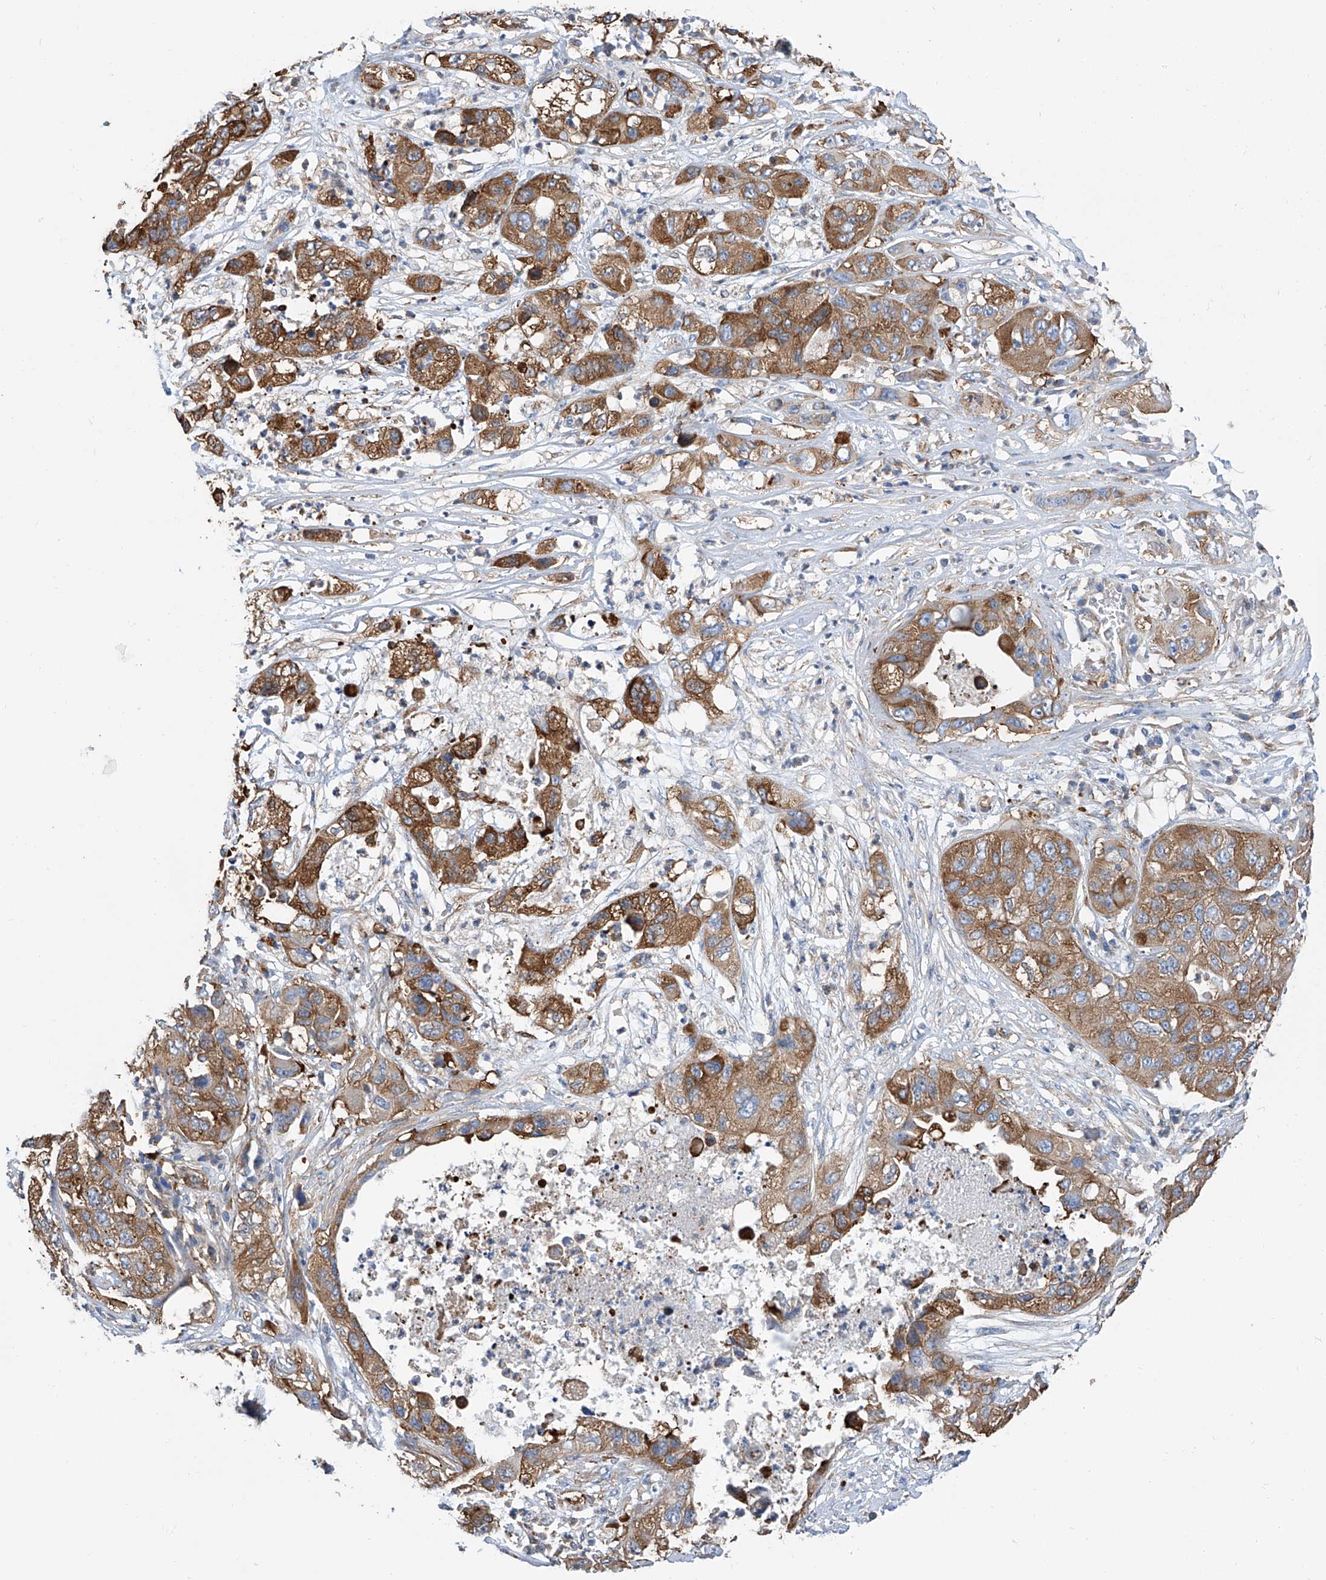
{"staining": {"intensity": "moderate", "quantity": ">75%", "location": "cytoplasmic/membranous"}, "tissue": "pancreatic cancer", "cell_type": "Tumor cells", "image_type": "cancer", "snomed": [{"axis": "morphology", "description": "Adenocarcinoma, NOS"}, {"axis": "topography", "description": "Pancreas"}], "caption": "Tumor cells exhibit moderate cytoplasmic/membranous expression in approximately >75% of cells in pancreatic cancer.", "gene": "GPT", "patient": {"sex": "female", "age": 78}}